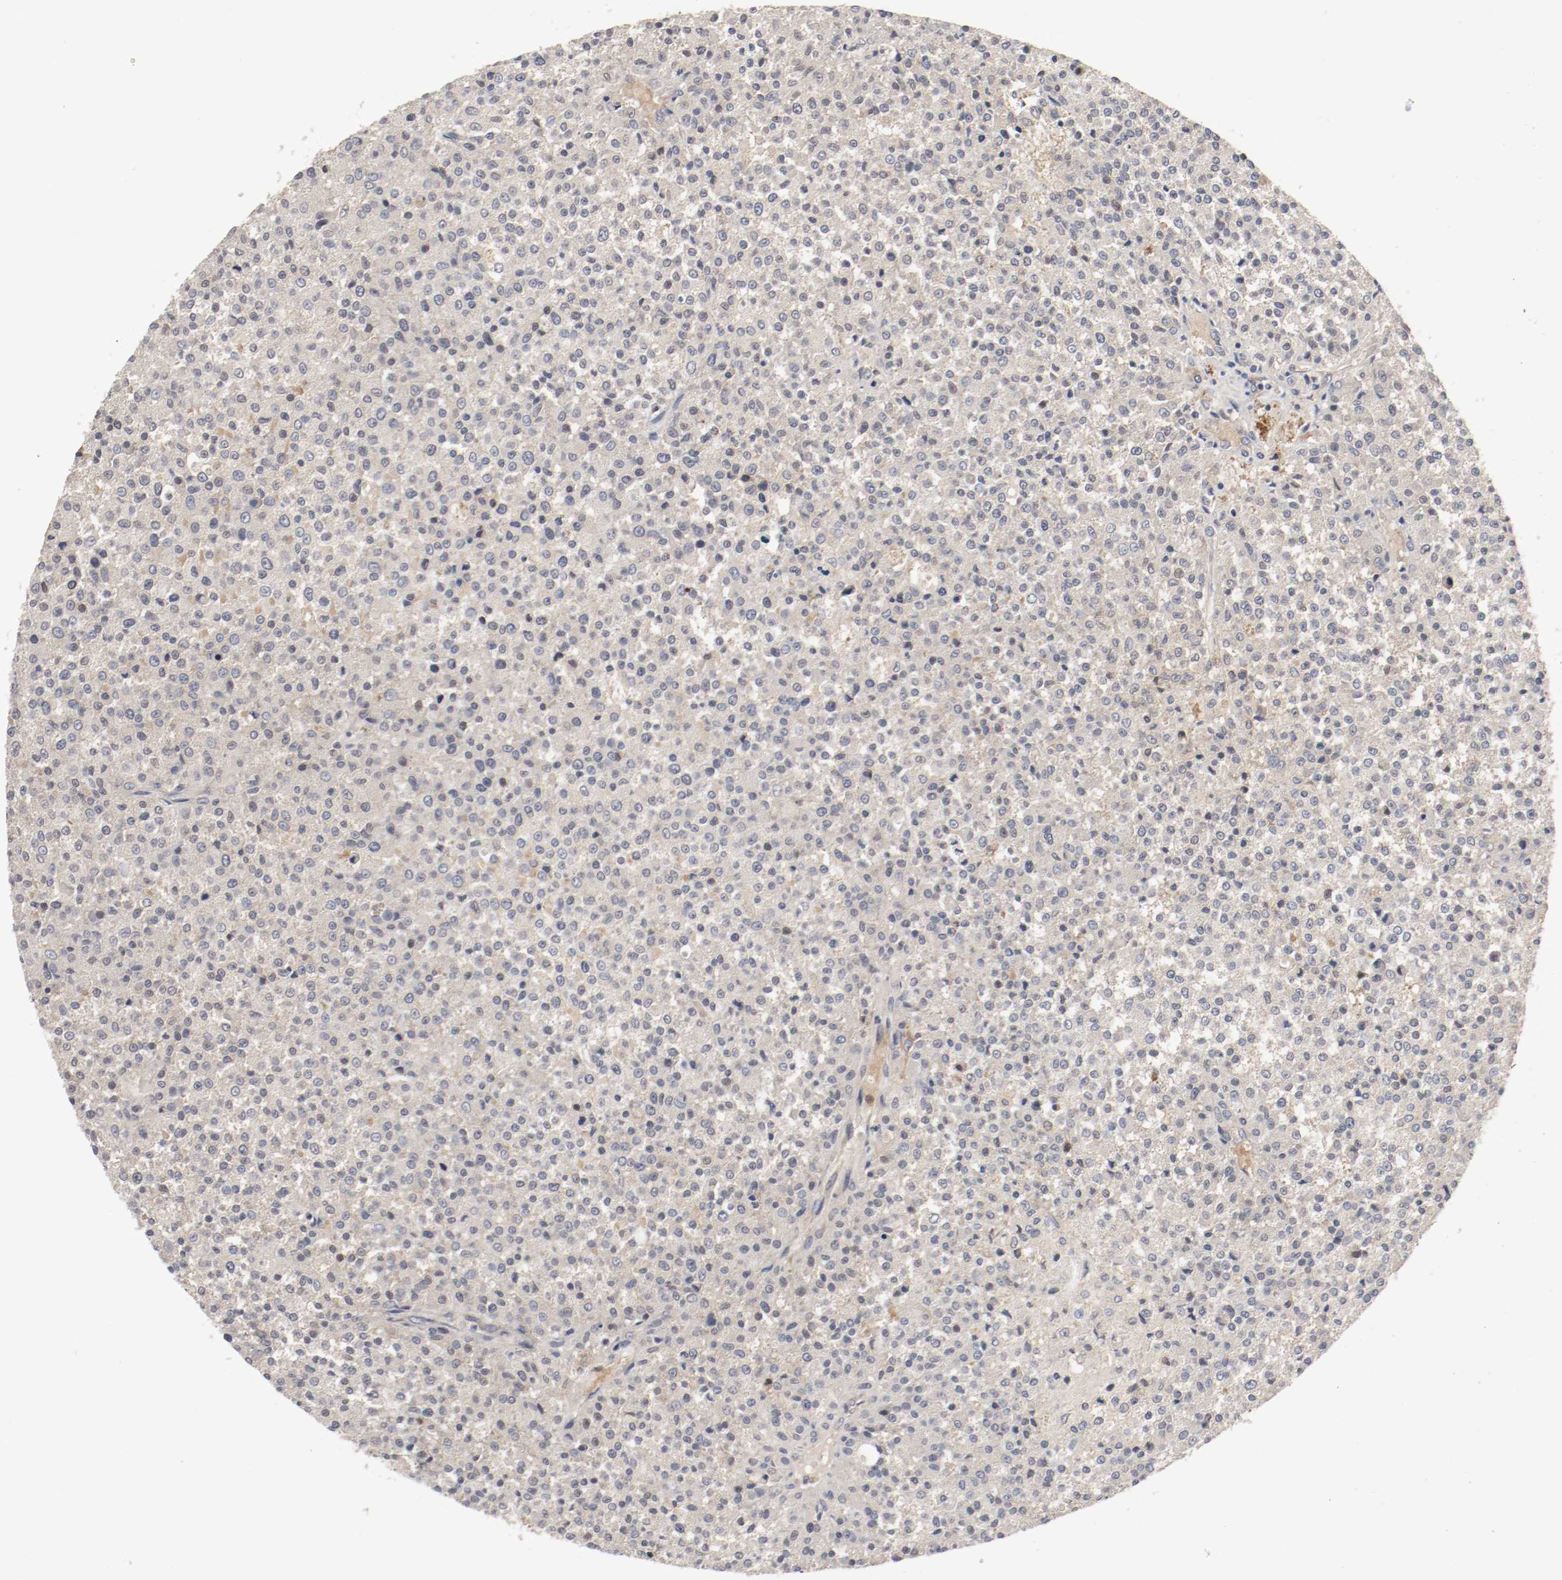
{"staining": {"intensity": "weak", "quantity": ">75%", "location": "cytoplasmic/membranous"}, "tissue": "testis cancer", "cell_type": "Tumor cells", "image_type": "cancer", "snomed": [{"axis": "morphology", "description": "Seminoma, NOS"}, {"axis": "topography", "description": "Testis"}], "caption": "Testis cancer stained for a protein exhibits weak cytoplasmic/membranous positivity in tumor cells.", "gene": "REN", "patient": {"sex": "male", "age": 59}}